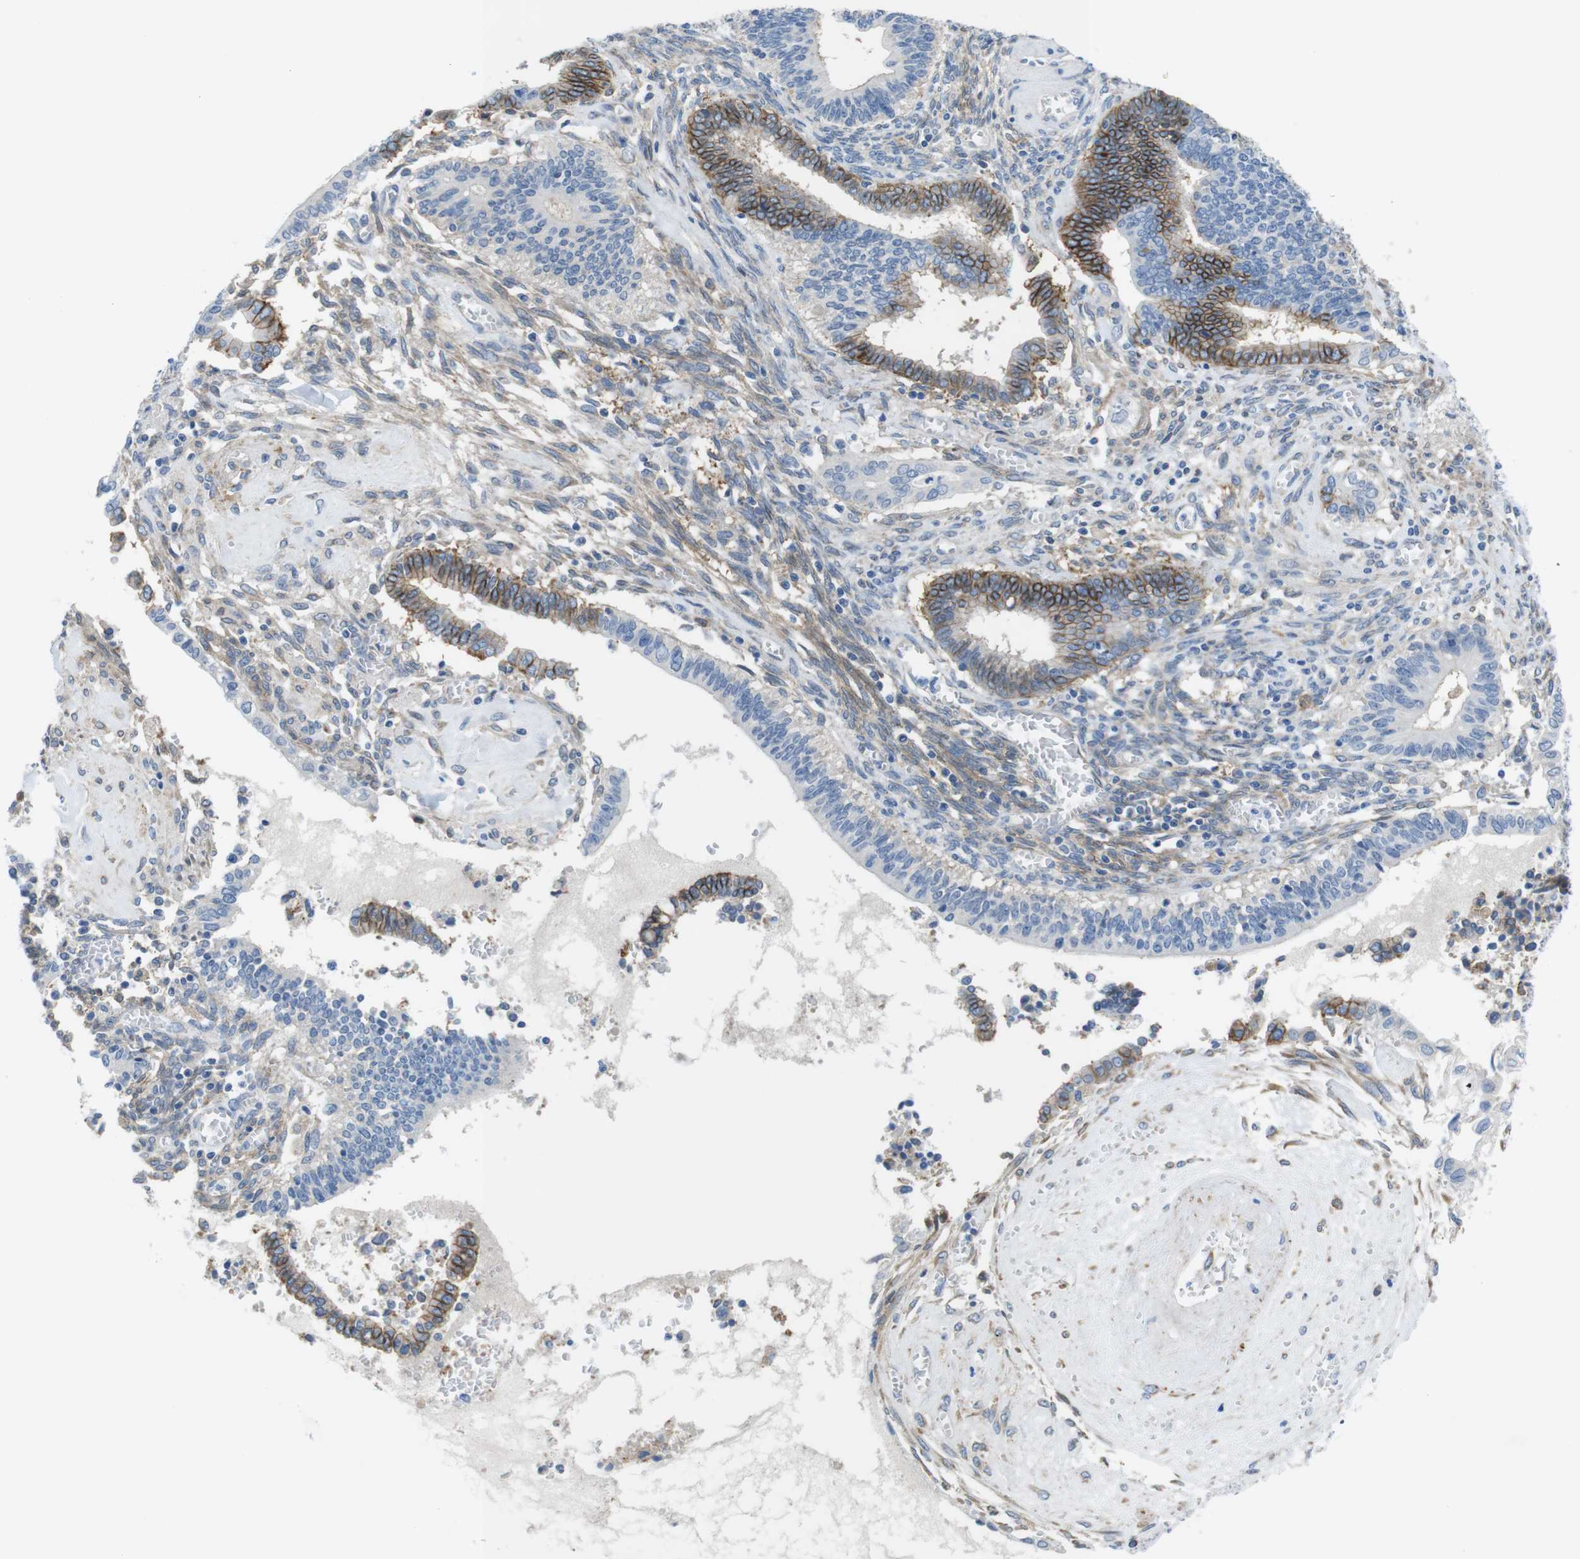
{"staining": {"intensity": "moderate", "quantity": "25%-75%", "location": "cytoplasmic/membranous"}, "tissue": "cervical cancer", "cell_type": "Tumor cells", "image_type": "cancer", "snomed": [{"axis": "morphology", "description": "Adenocarcinoma, NOS"}, {"axis": "topography", "description": "Cervix"}], "caption": "IHC micrograph of human cervical adenocarcinoma stained for a protein (brown), which reveals medium levels of moderate cytoplasmic/membranous positivity in approximately 25%-75% of tumor cells.", "gene": "CDH8", "patient": {"sex": "female", "age": 44}}